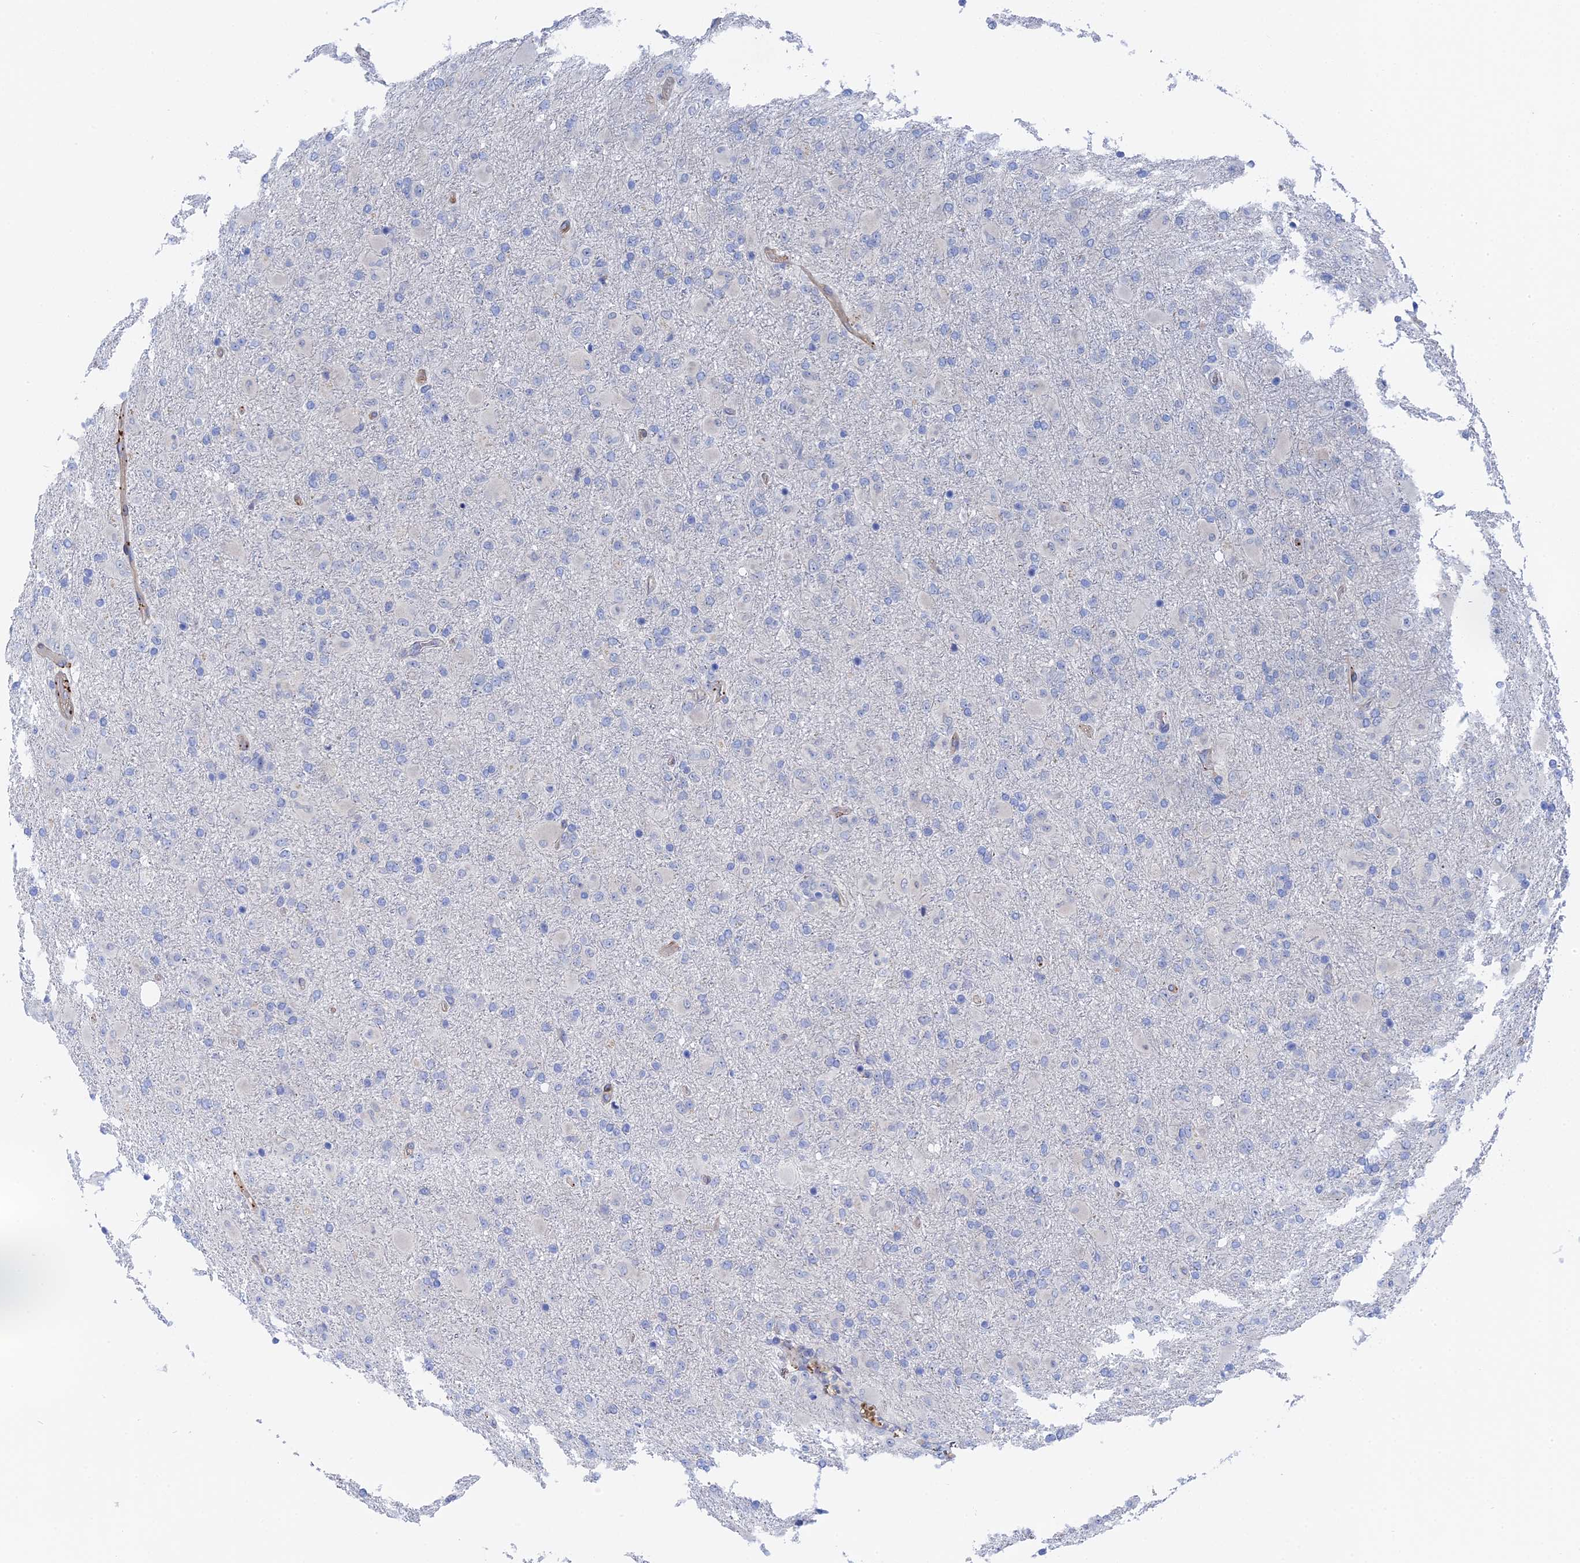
{"staining": {"intensity": "negative", "quantity": "none", "location": "none"}, "tissue": "glioma", "cell_type": "Tumor cells", "image_type": "cancer", "snomed": [{"axis": "morphology", "description": "Glioma, malignant, Low grade"}, {"axis": "topography", "description": "Brain"}], "caption": "The histopathology image displays no staining of tumor cells in glioma.", "gene": "MTHFSD", "patient": {"sex": "male", "age": 65}}